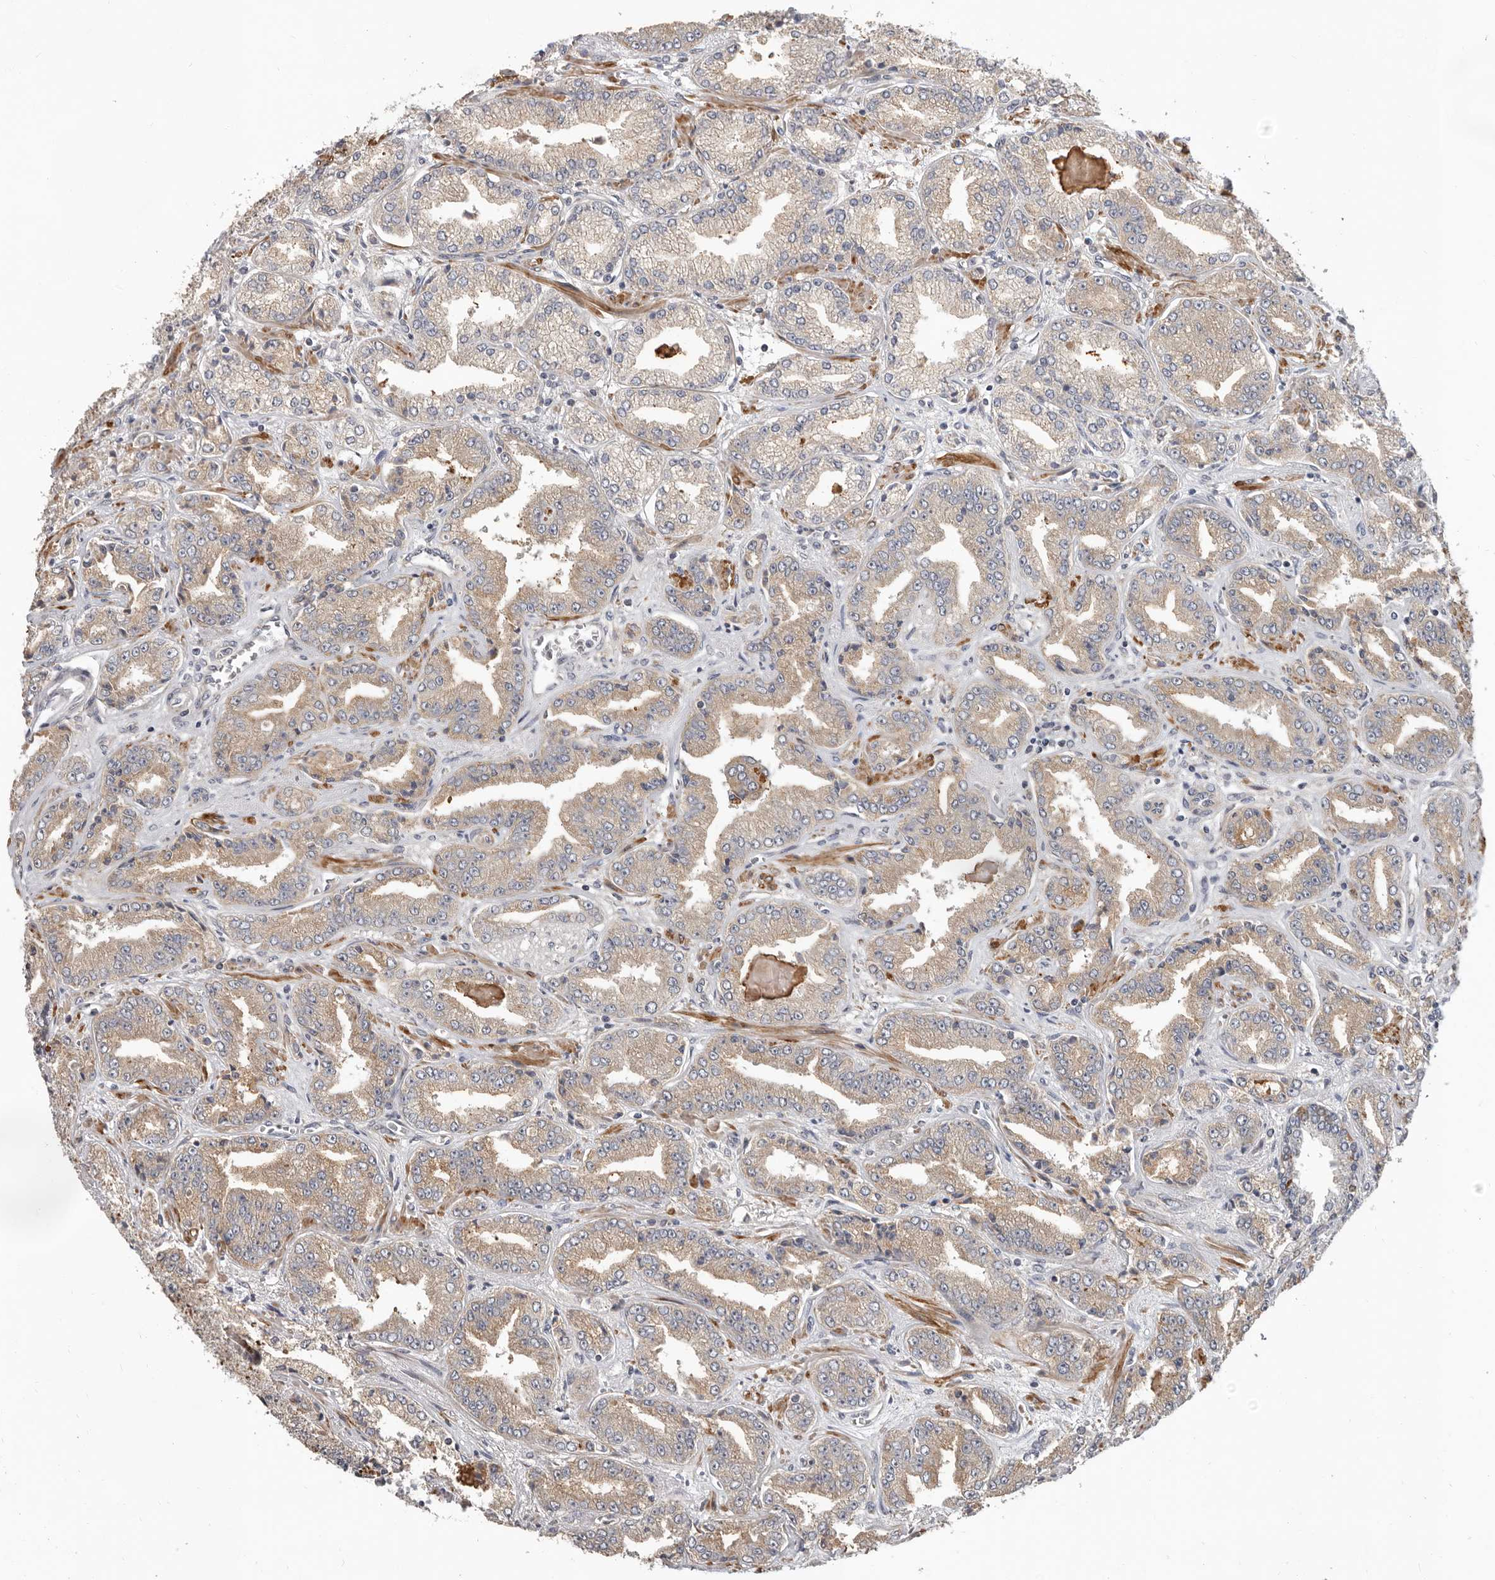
{"staining": {"intensity": "weak", "quantity": "25%-75%", "location": "cytoplasmic/membranous"}, "tissue": "prostate cancer", "cell_type": "Tumor cells", "image_type": "cancer", "snomed": [{"axis": "morphology", "description": "Adenocarcinoma, High grade"}, {"axis": "topography", "description": "Prostate"}], "caption": "Prostate high-grade adenocarcinoma was stained to show a protein in brown. There is low levels of weak cytoplasmic/membranous expression in about 25%-75% of tumor cells. The staining was performed using DAB (3,3'-diaminobenzidine) to visualize the protein expression in brown, while the nuclei were stained in blue with hematoxylin (Magnification: 20x).", "gene": "UNK", "patient": {"sex": "male", "age": 71}}